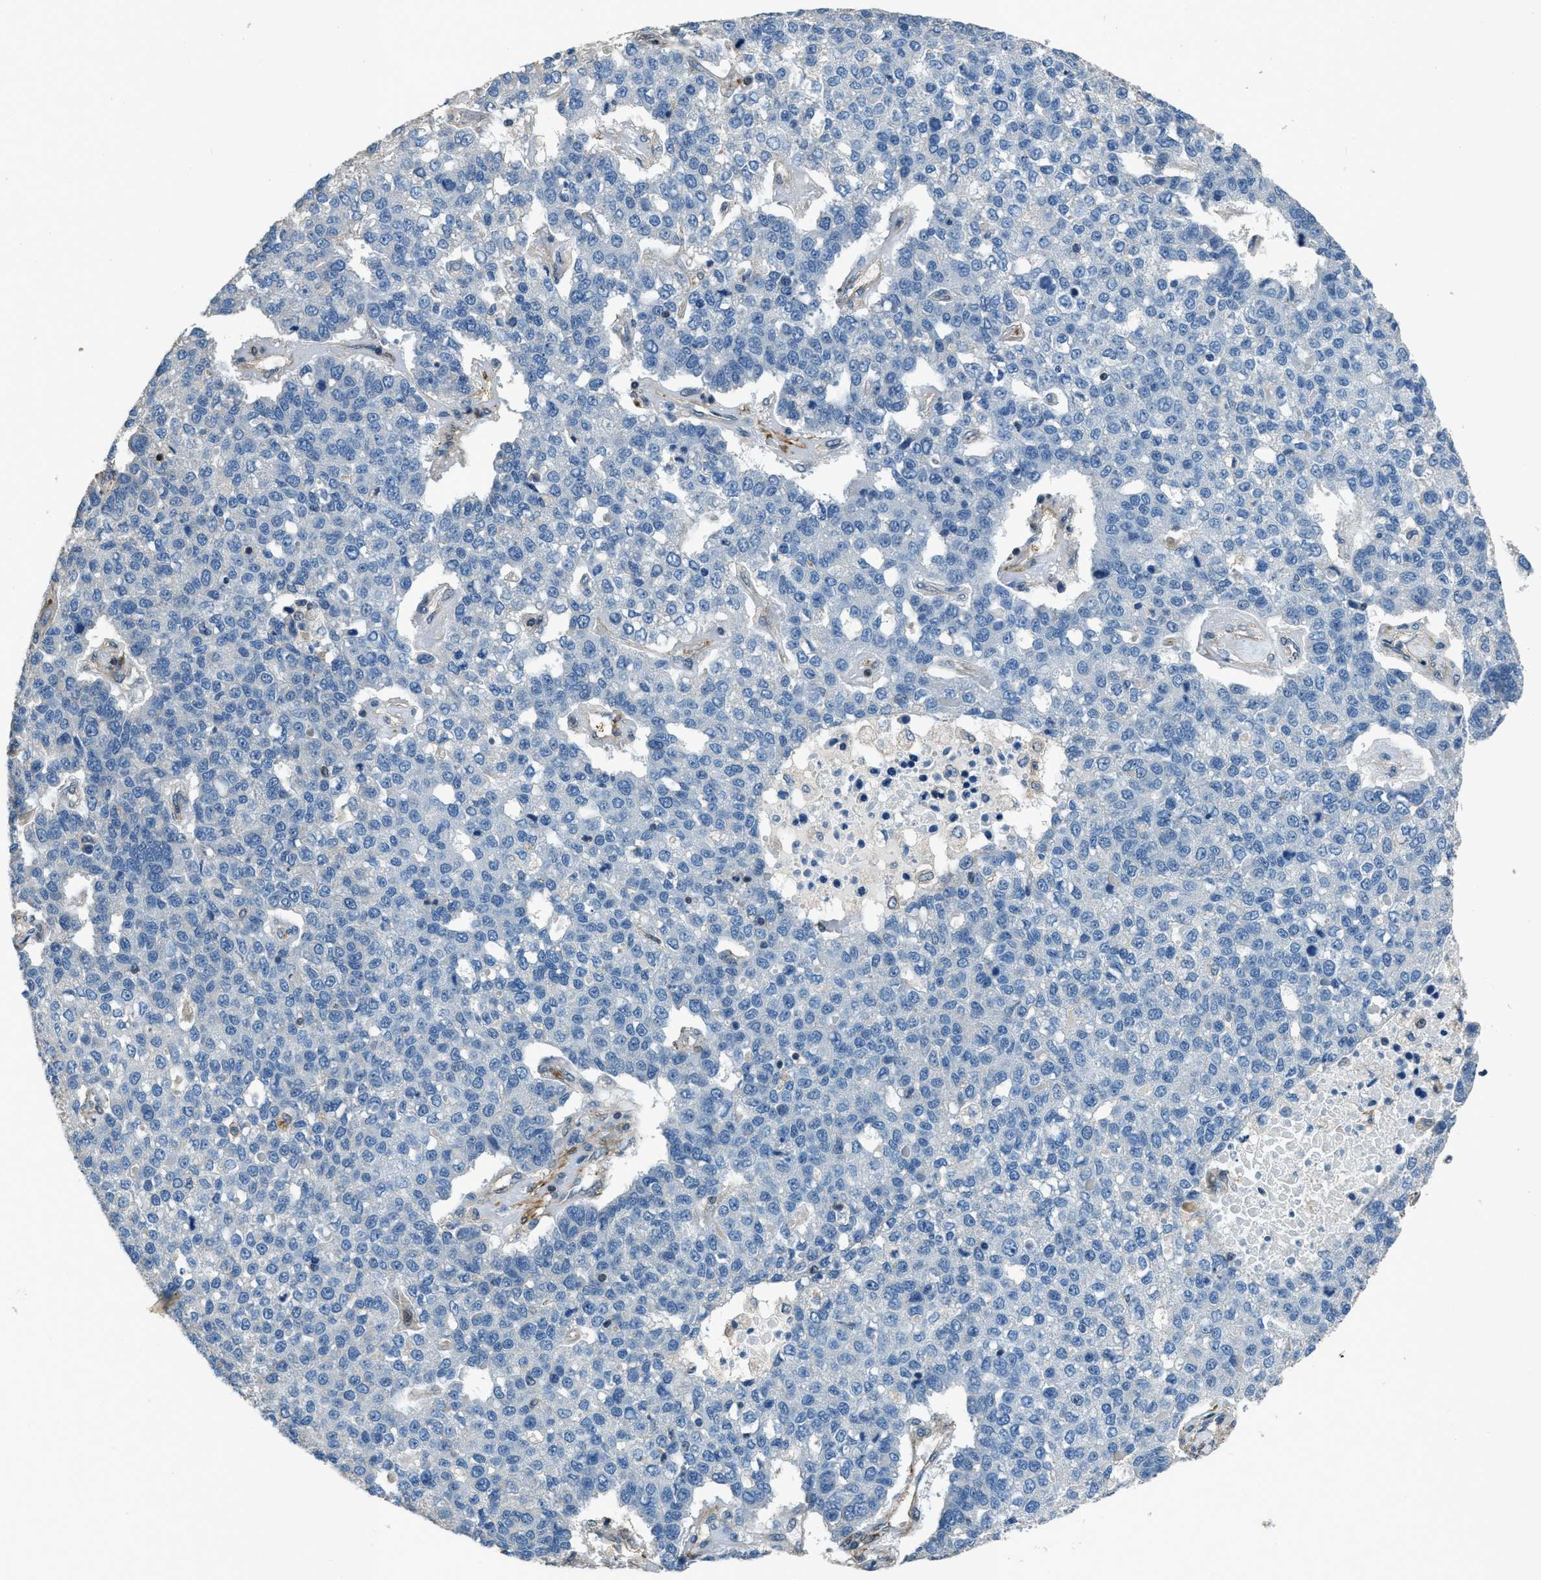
{"staining": {"intensity": "negative", "quantity": "none", "location": "none"}, "tissue": "pancreatic cancer", "cell_type": "Tumor cells", "image_type": "cancer", "snomed": [{"axis": "morphology", "description": "Adenocarcinoma, NOS"}, {"axis": "topography", "description": "Pancreas"}], "caption": "Pancreatic cancer (adenocarcinoma) was stained to show a protein in brown. There is no significant positivity in tumor cells.", "gene": "NUDCD3", "patient": {"sex": "female", "age": 61}}